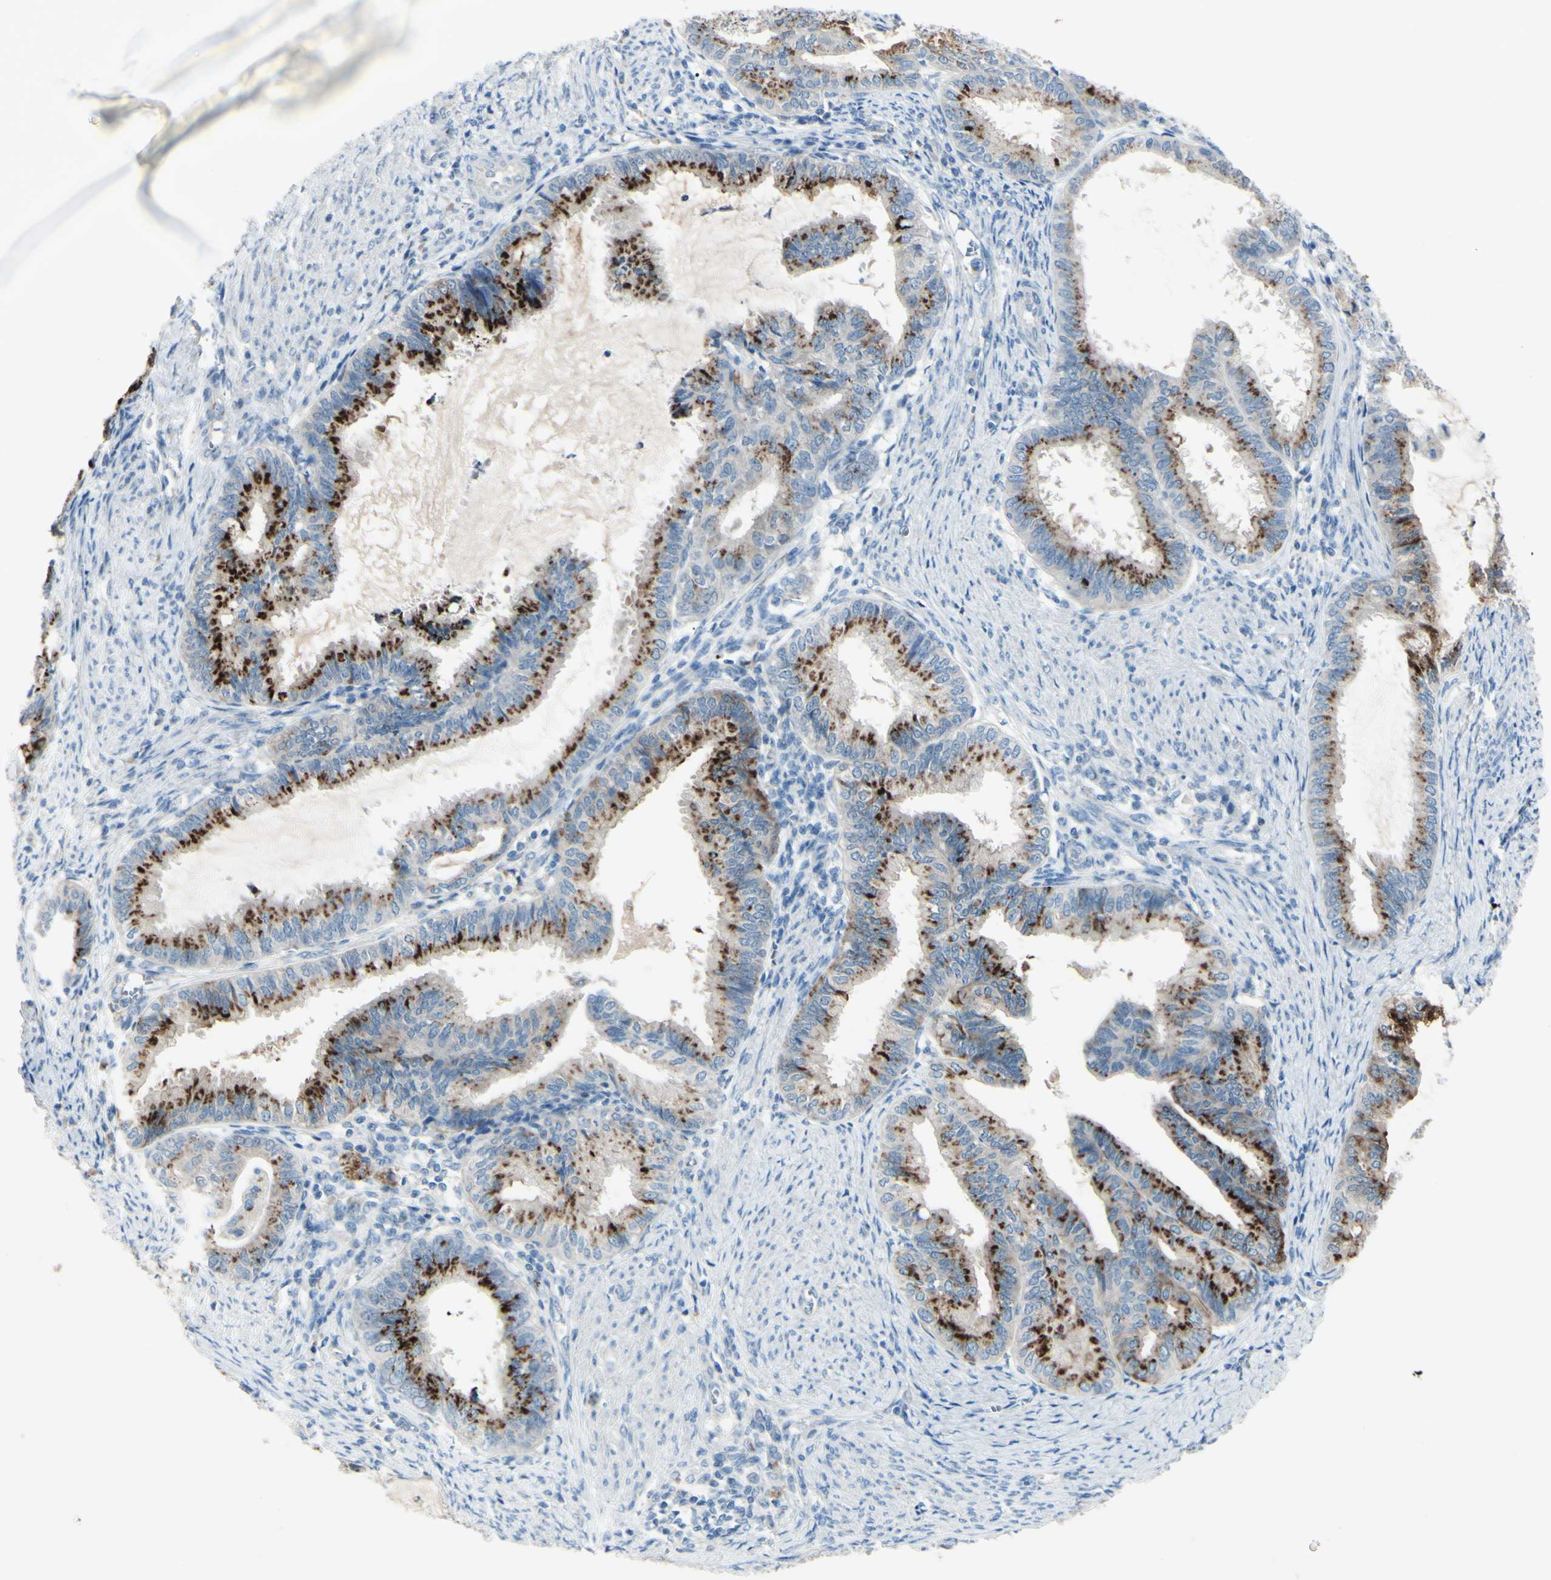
{"staining": {"intensity": "strong", "quantity": ">75%", "location": "cytoplasmic/membranous"}, "tissue": "endometrial cancer", "cell_type": "Tumor cells", "image_type": "cancer", "snomed": [{"axis": "morphology", "description": "Adenocarcinoma, NOS"}, {"axis": "topography", "description": "Endometrium"}], "caption": "Tumor cells exhibit strong cytoplasmic/membranous positivity in approximately >75% of cells in endometrial cancer (adenocarcinoma).", "gene": "B4GALT1", "patient": {"sex": "female", "age": 86}}